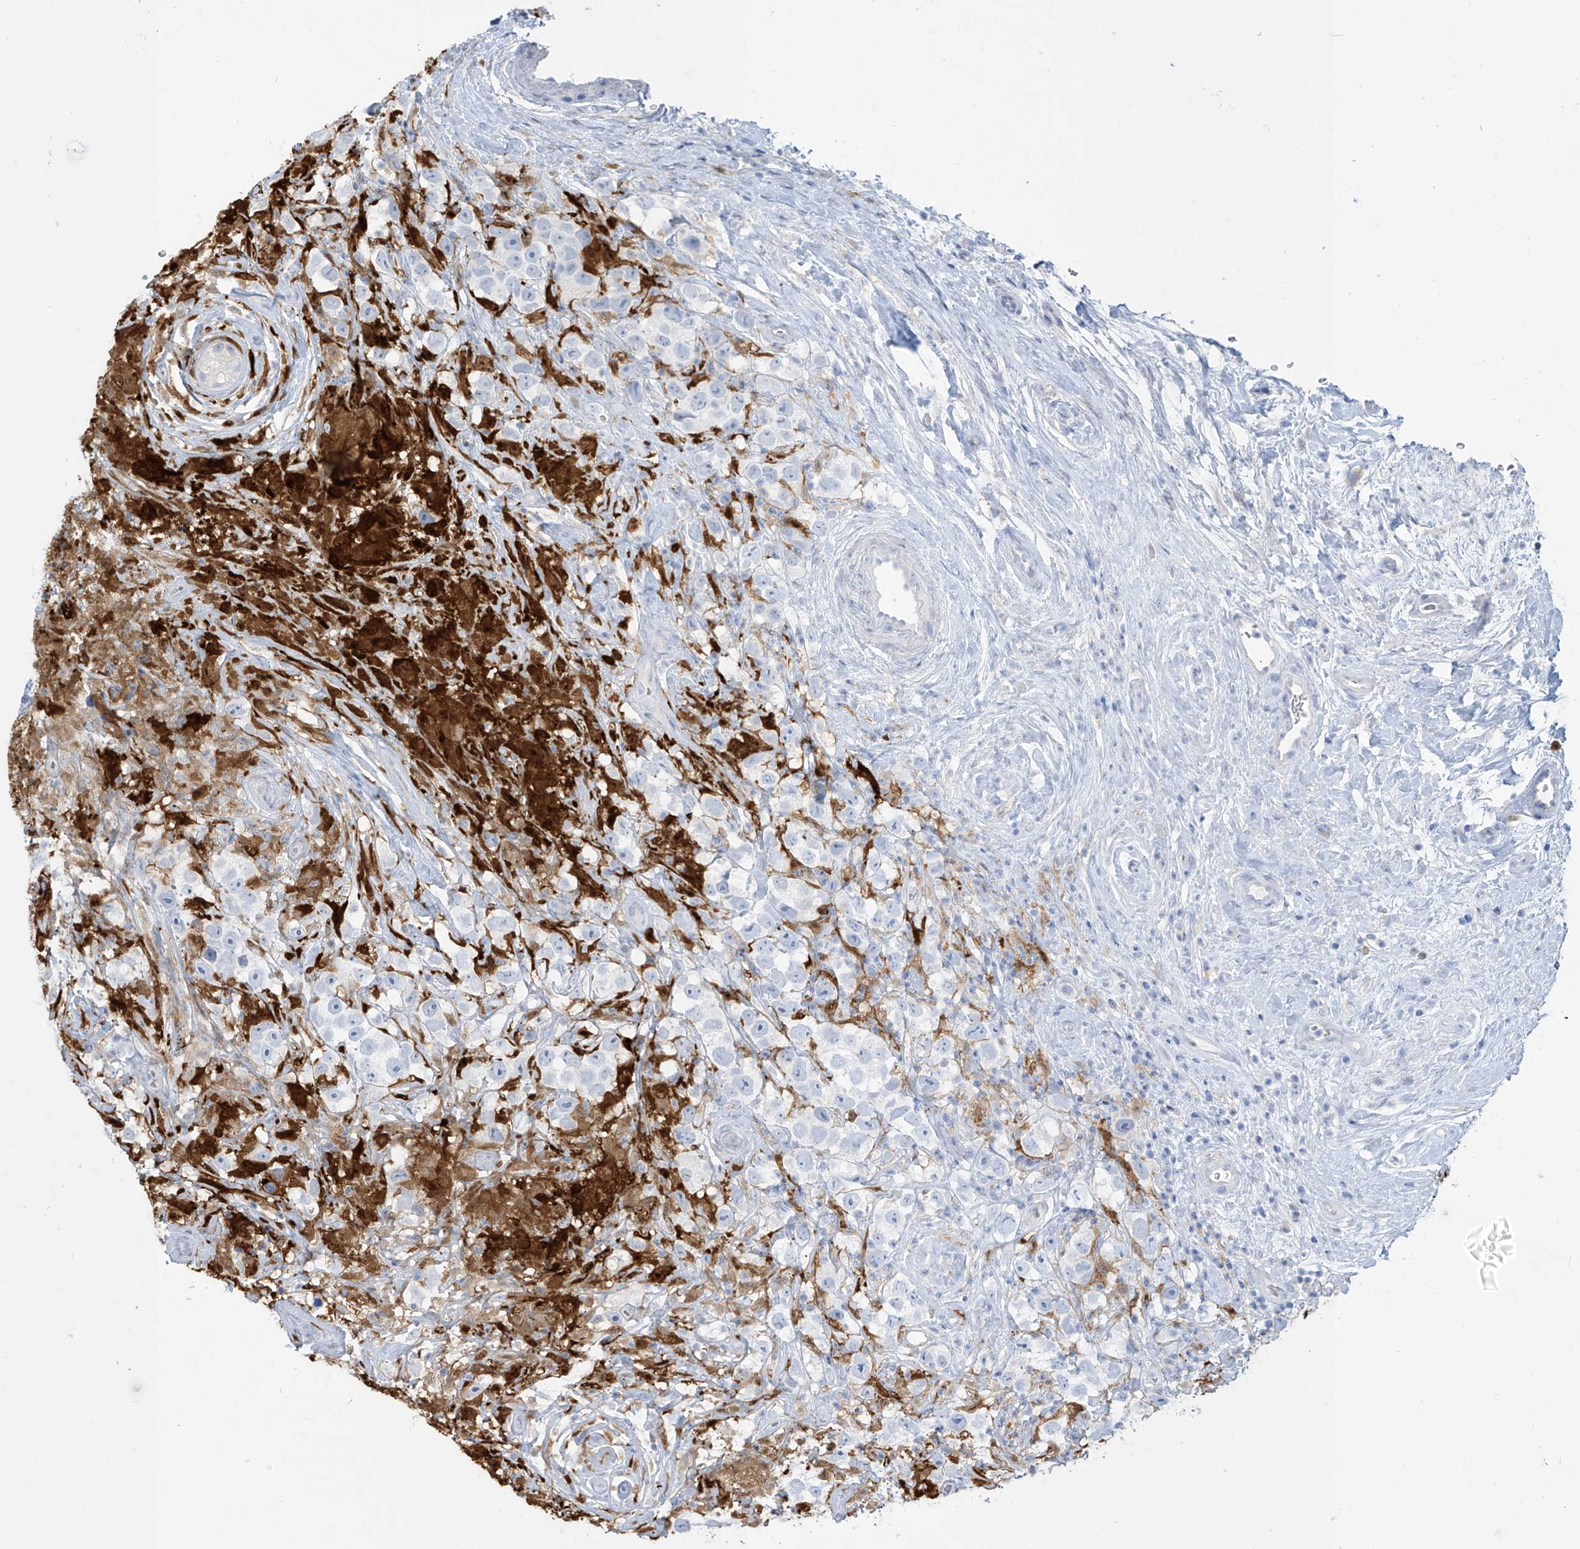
{"staining": {"intensity": "negative", "quantity": "none", "location": "none"}, "tissue": "testis cancer", "cell_type": "Tumor cells", "image_type": "cancer", "snomed": [{"axis": "morphology", "description": "Seminoma, NOS"}, {"axis": "topography", "description": "Testis"}], "caption": "High power microscopy histopathology image of an immunohistochemistry (IHC) histopathology image of testis seminoma, revealing no significant positivity in tumor cells.", "gene": "TRMT2B", "patient": {"sex": "male", "age": 49}}